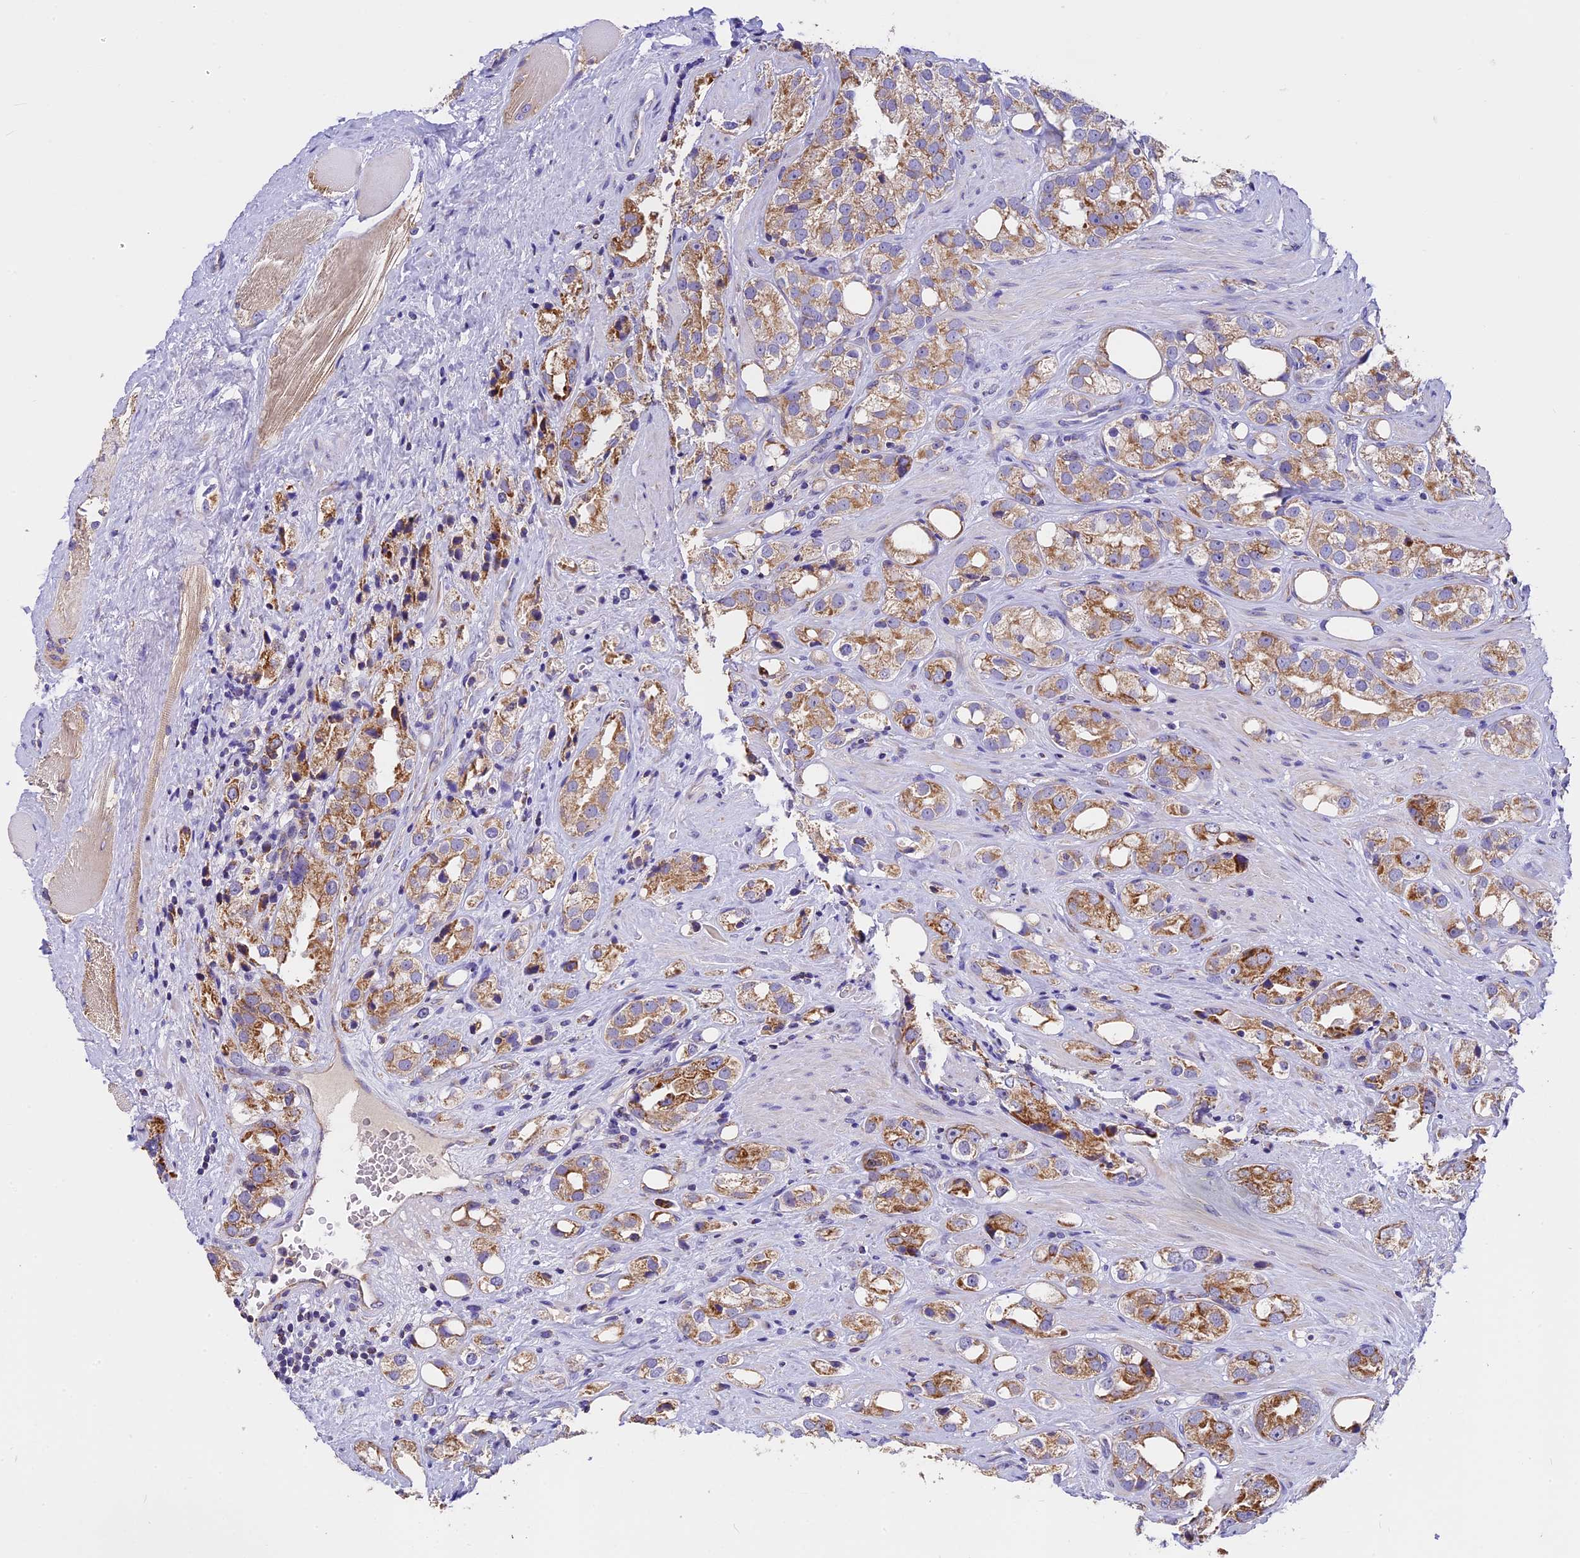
{"staining": {"intensity": "moderate", "quantity": ">75%", "location": "cytoplasmic/membranous"}, "tissue": "prostate cancer", "cell_type": "Tumor cells", "image_type": "cancer", "snomed": [{"axis": "morphology", "description": "Adenocarcinoma, NOS"}, {"axis": "topography", "description": "Prostate"}], "caption": "Human prostate cancer (adenocarcinoma) stained with a brown dye reveals moderate cytoplasmic/membranous positive expression in approximately >75% of tumor cells.", "gene": "MGME1", "patient": {"sex": "male", "age": 79}}